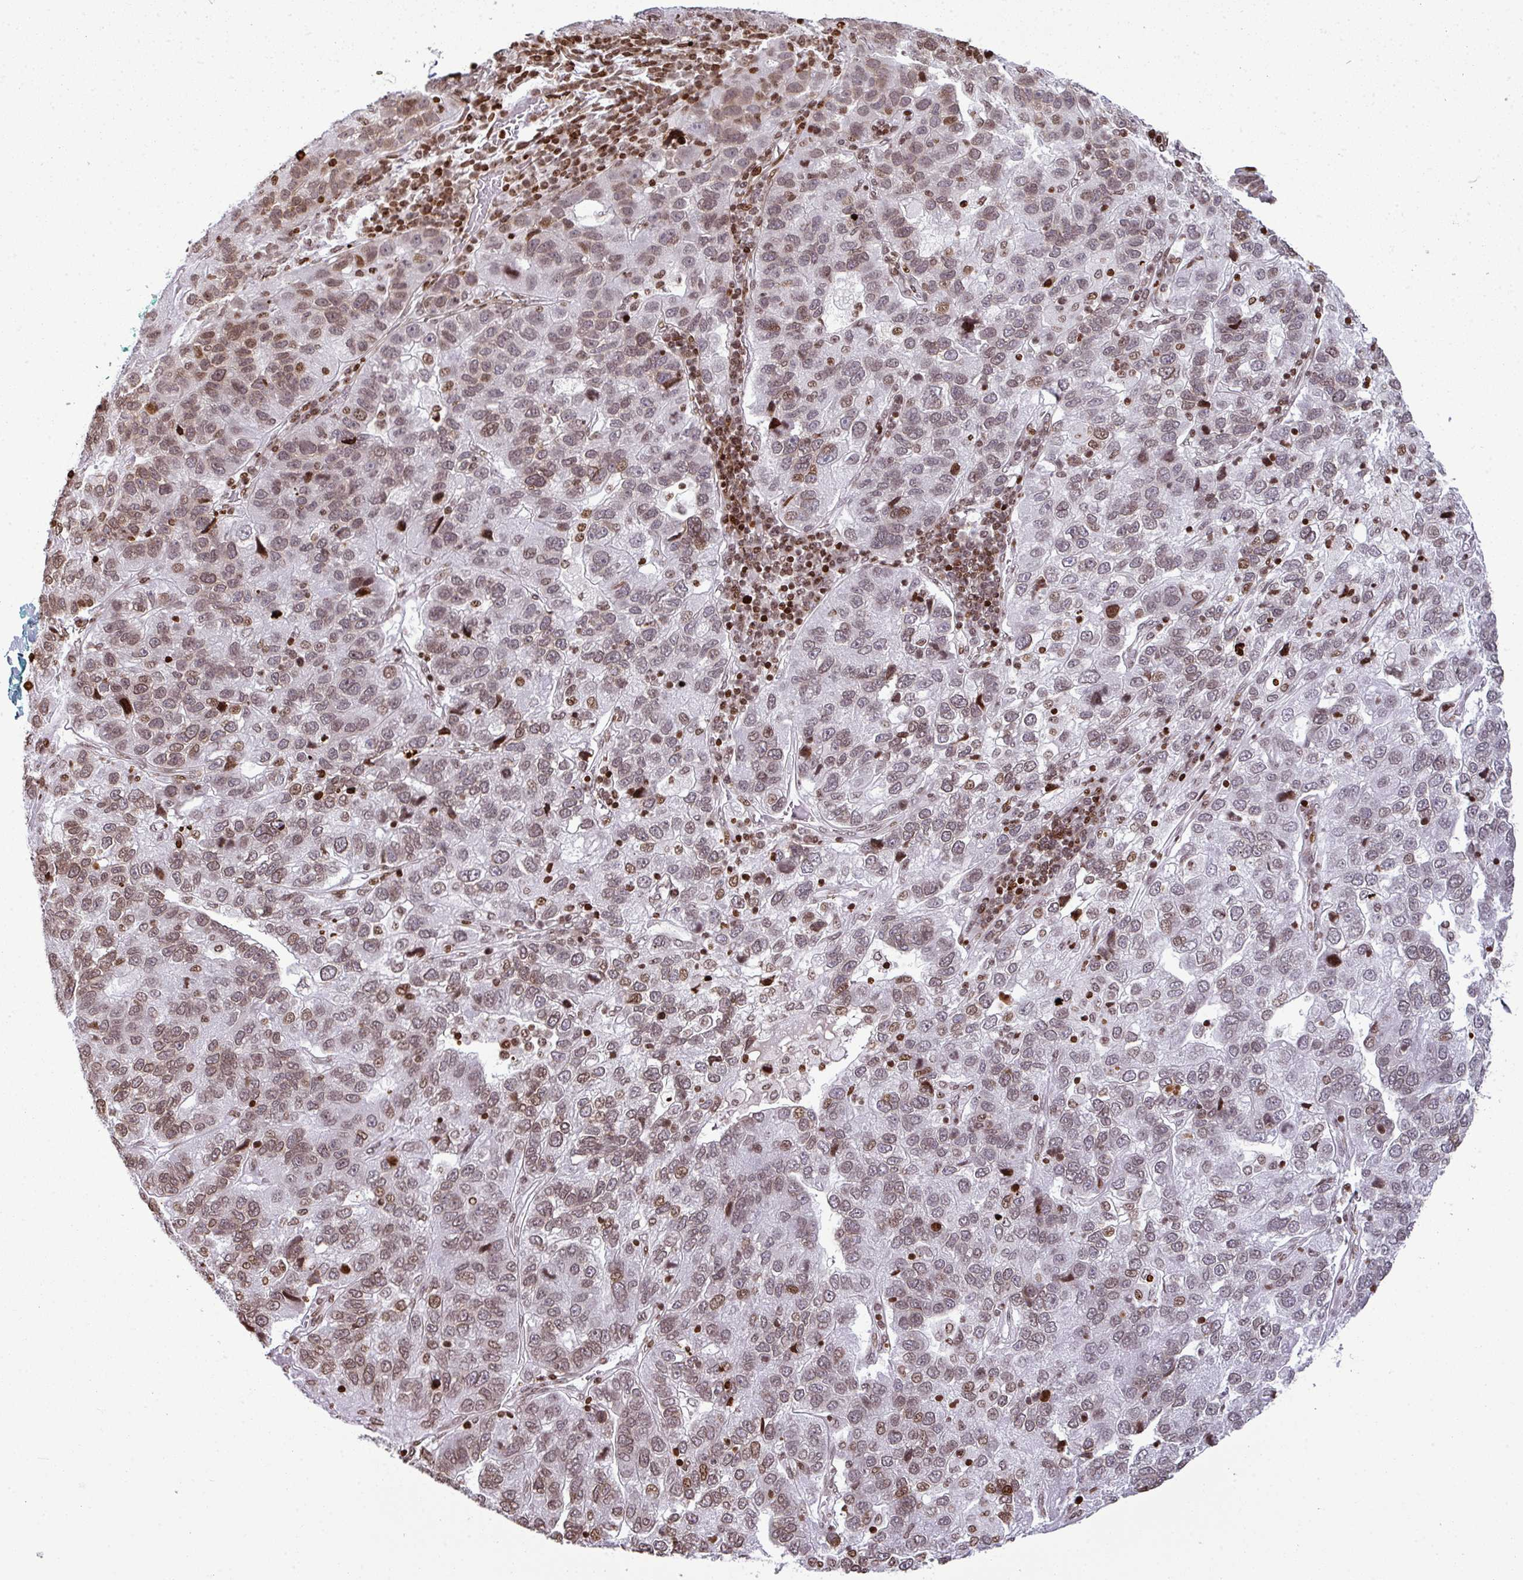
{"staining": {"intensity": "moderate", "quantity": "25%-75%", "location": "nuclear"}, "tissue": "pancreatic cancer", "cell_type": "Tumor cells", "image_type": "cancer", "snomed": [{"axis": "morphology", "description": "Adenocarcinoma, NOS"}, {"axis": "topography", "description": "Pancreas"}], "caption": "Brown immunohistochemical staining in pancreatic cancer reveals moderate nuclear positivity in about 25%-75% of tumor cells.", "gene": "RASL11A", "patient": {"sex": "female", "age": 61}}